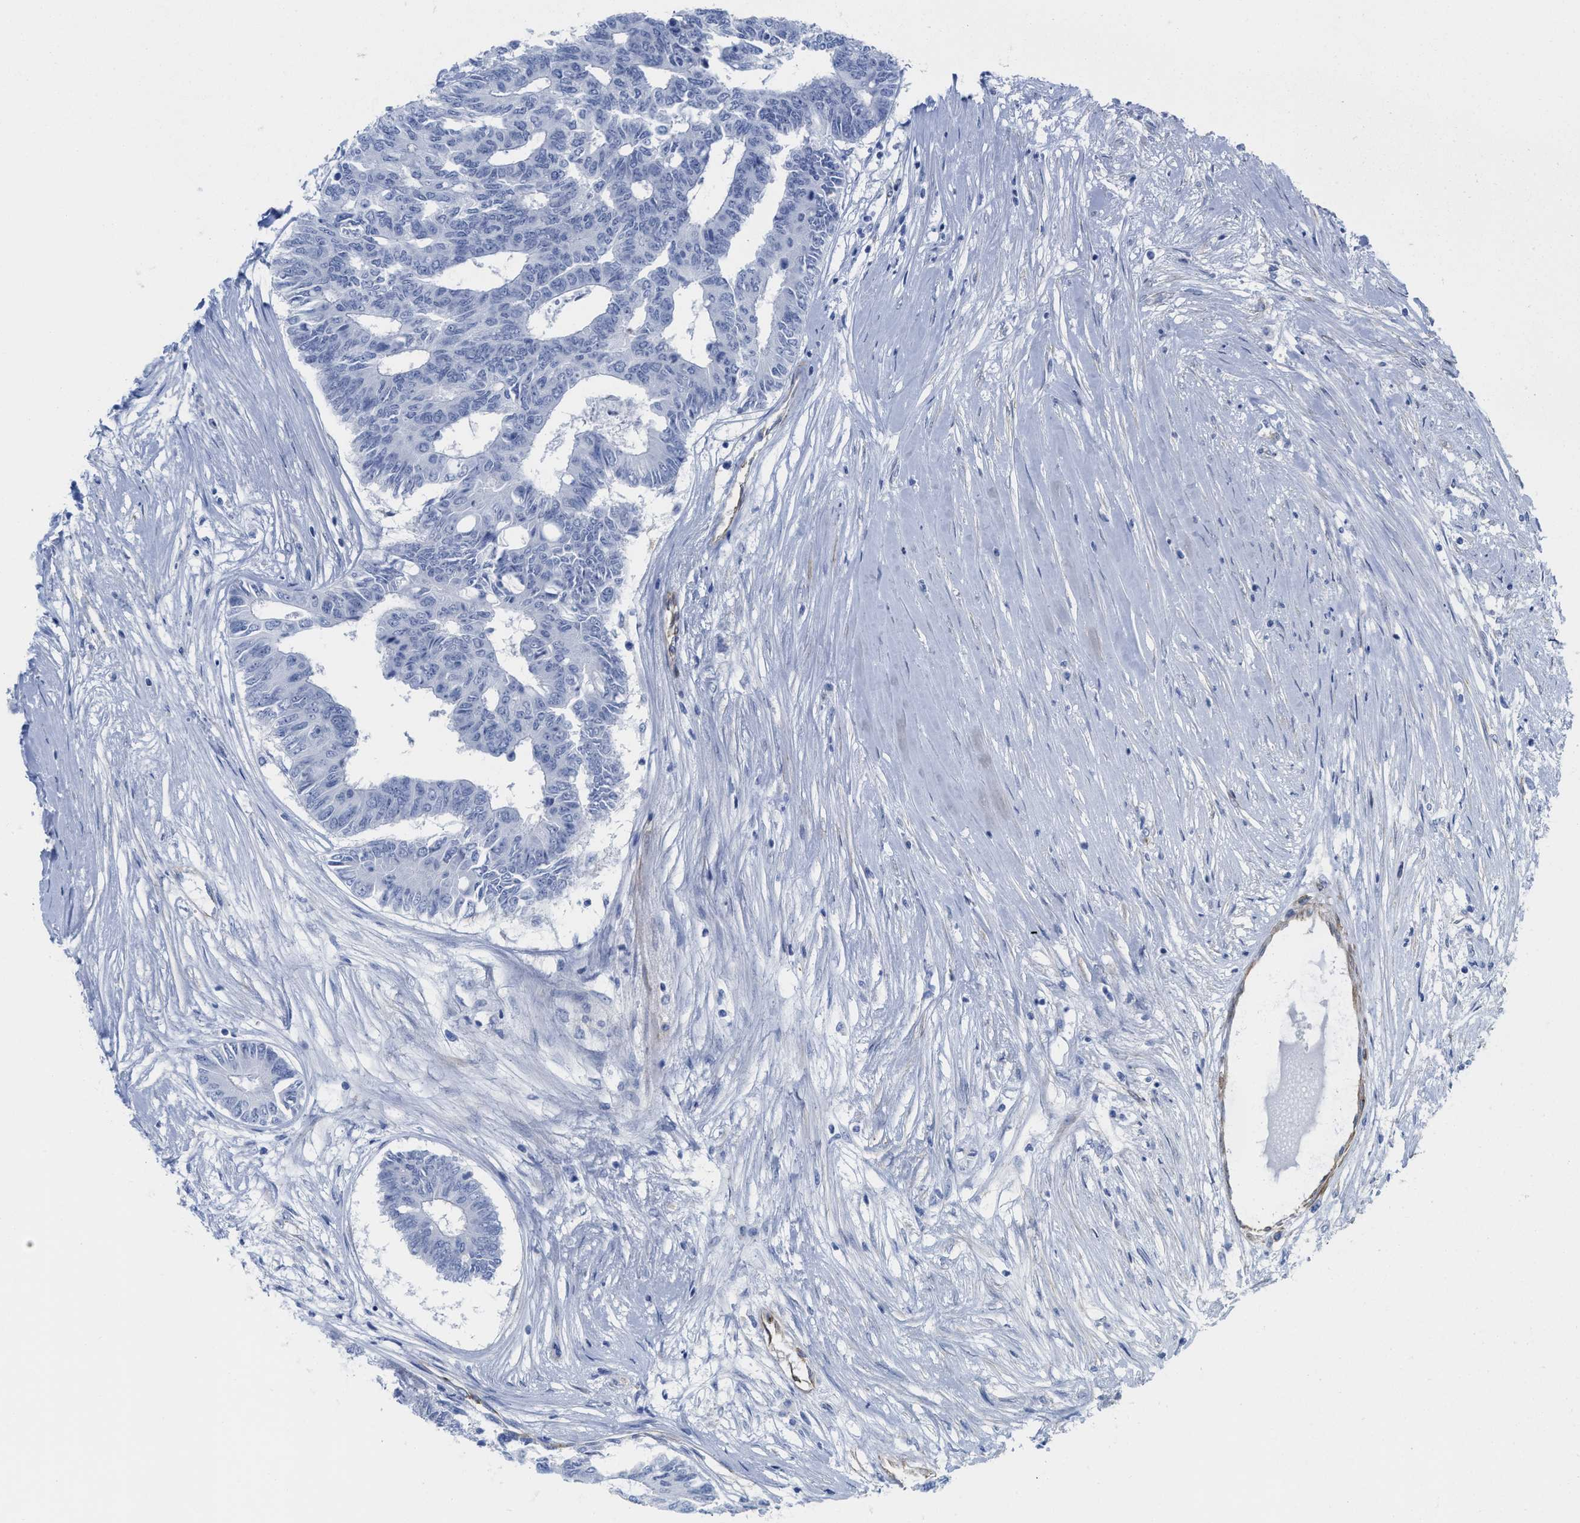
{"staining": {"intensity": "negative", "quantity": "none", "location": "none"}, "tissue": "colorectal cancer", "cell_type": "Tumor cells", "image_type": "cancer", "snomed": [{"axis": "morphology", "description": "Adenocarcinoma, NOS"}, {"axis": "topography", "description": "Rectum"}], "caption": "There is no significant expression in tumor cells of colorectal cancer.", "gene": "TUB", "patient": {"sex": "male", "age": 63}}